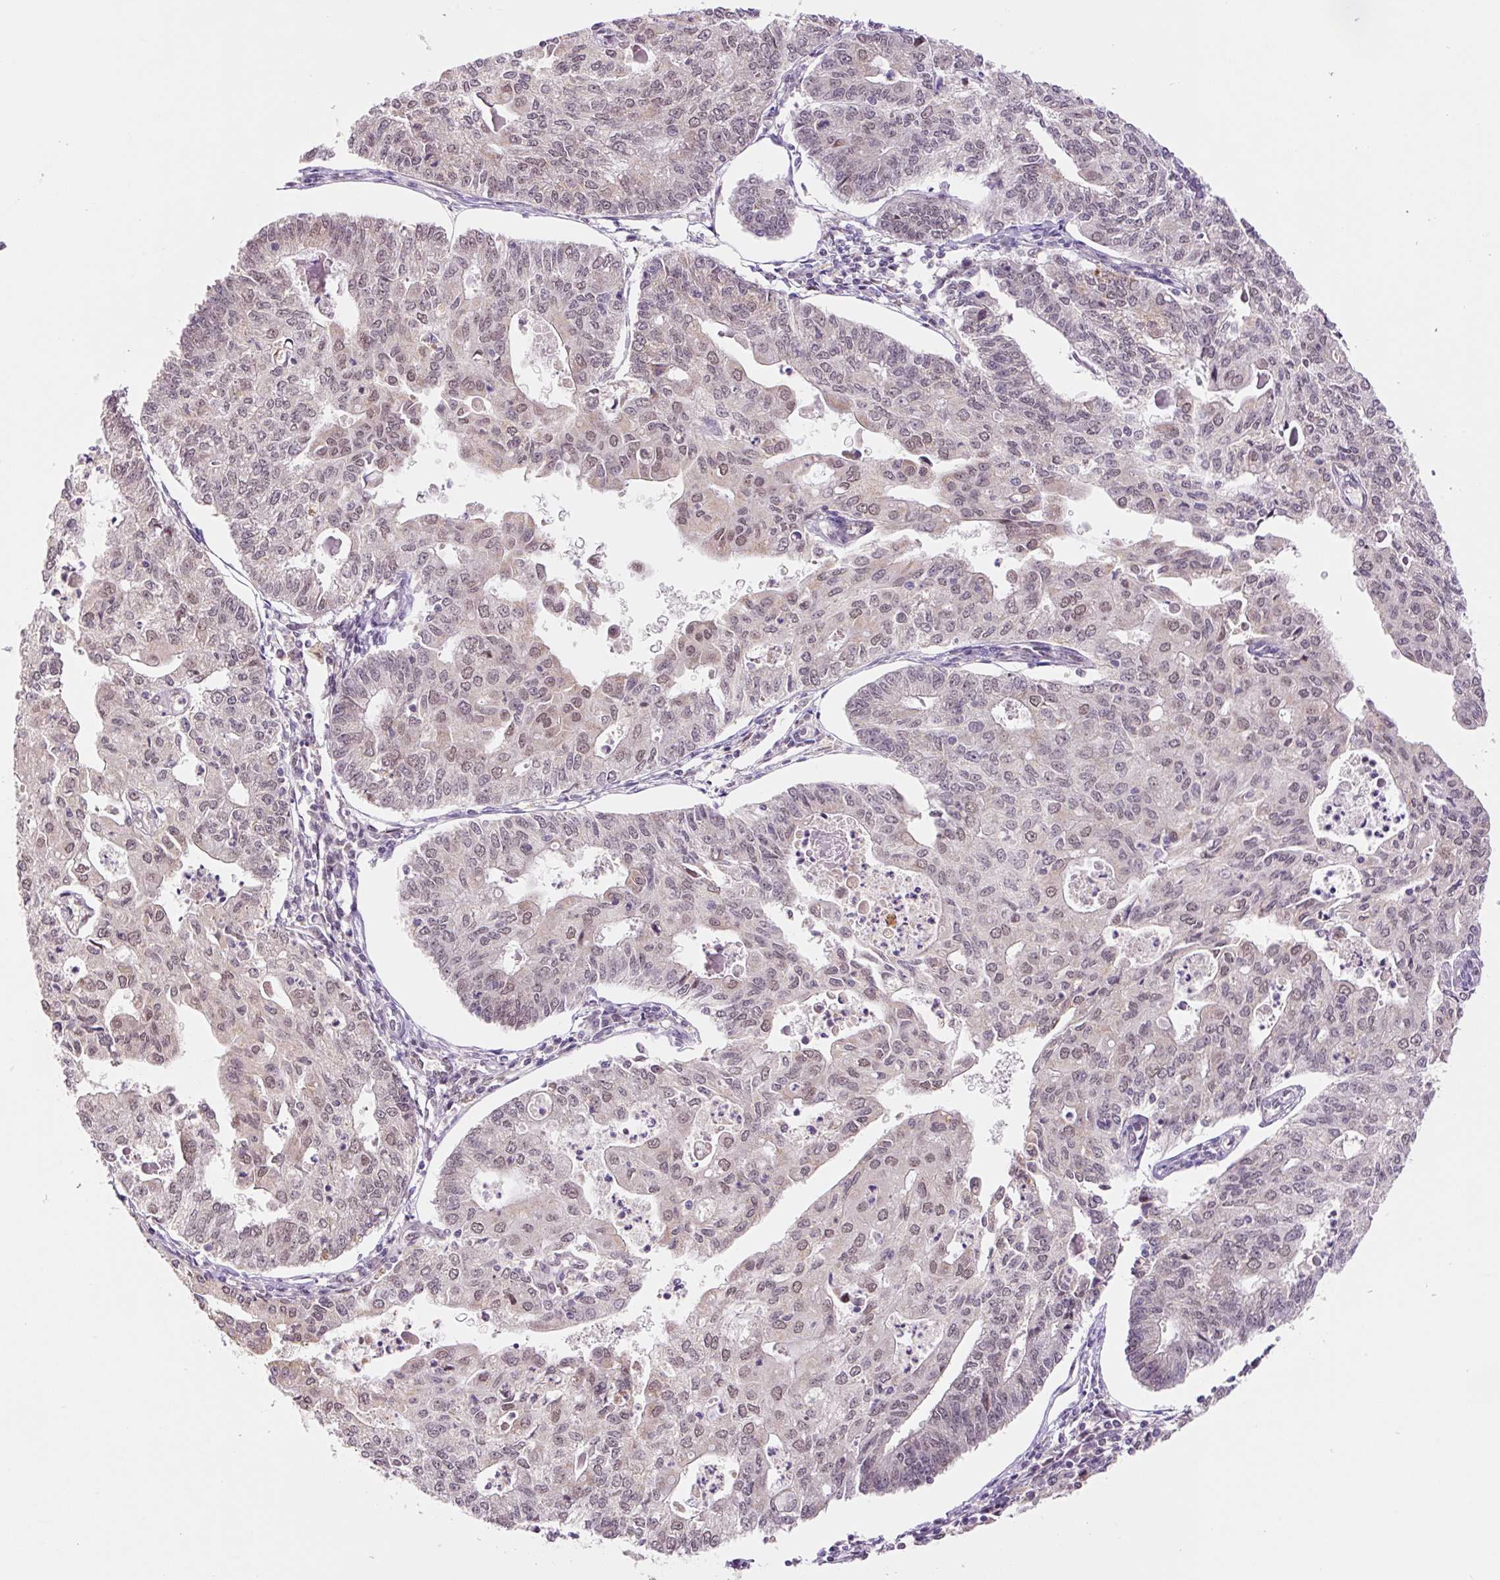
{"staining": {"intensity": "weak", "quantity": "25%-75%", "location": "nuclear"}, "tissue": "endometrial cancer", "cell_type": "Tumor cells", "image_type": "cancer", "snomed": [{"axis": "morphology", "description": "Adenocarcinoma, NOS"}, {"axis": "topography", "description": "Endometrium"}], "caption": "Immunohistochemical staining of human adenocarcinoma (endometrial) exhibits low levels of weak nuclear expression in approximately 25%-75% of tumor cells.", "gene": "PCK2", "patient": {"sex": "female", "age": 56}}